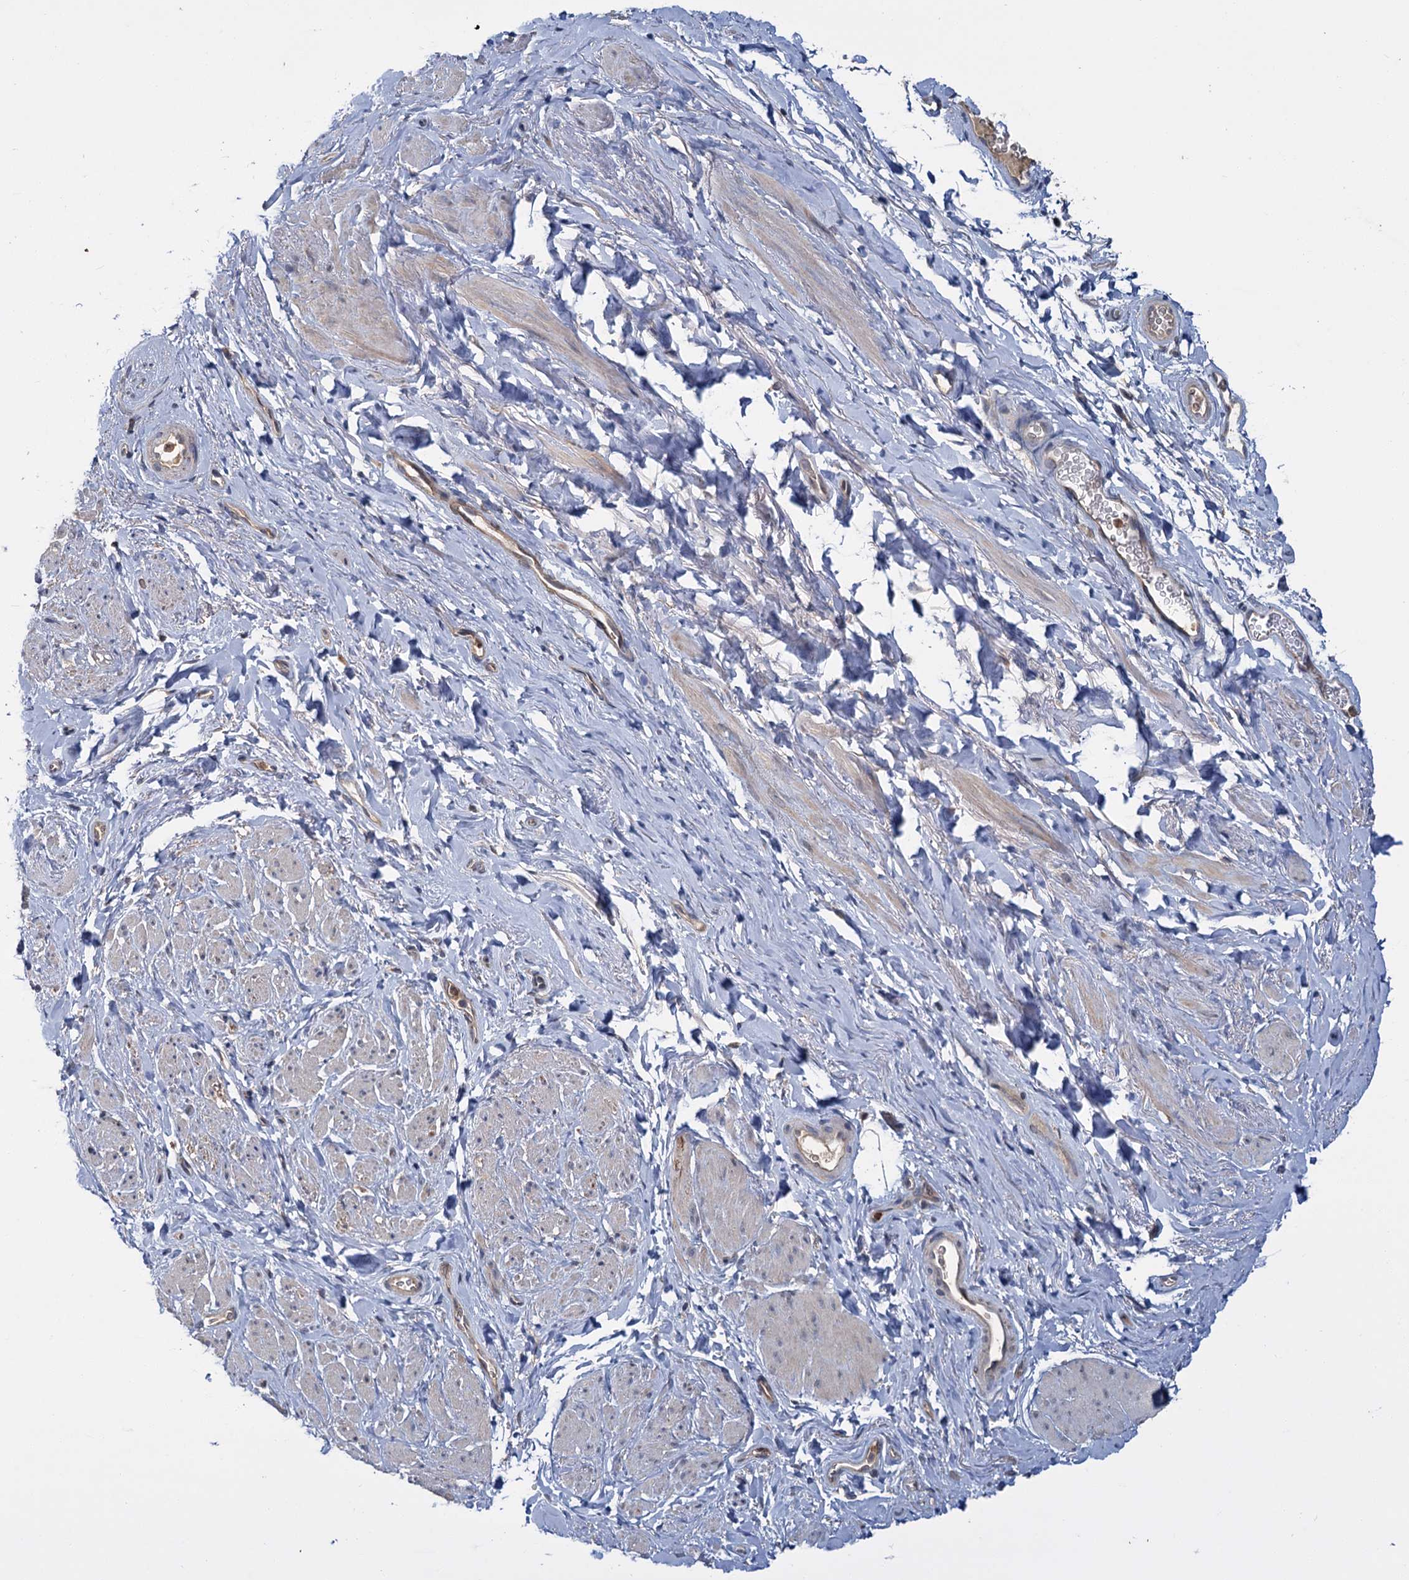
{"staining": {"intensity": "negative", "quantity": "none", "location": "none"}, "tissue": "smooth muscle", "cell_type": "Smooth muscle cells", "image_type": "normal", "snomed": [{"axis": "morphology", "description": "Normal tissue, NOS"}, {"axis": "topography", "description": "Smooth muscle"}, {"axis": "topography", "description": "Peripheral nerve tissue"}], "caption": "Smooth muscle cells show no significant protein positivity in normal smooth muscle.", "gene": "DYNC2H1", "patient": {"sex": "male", "age": 69}}